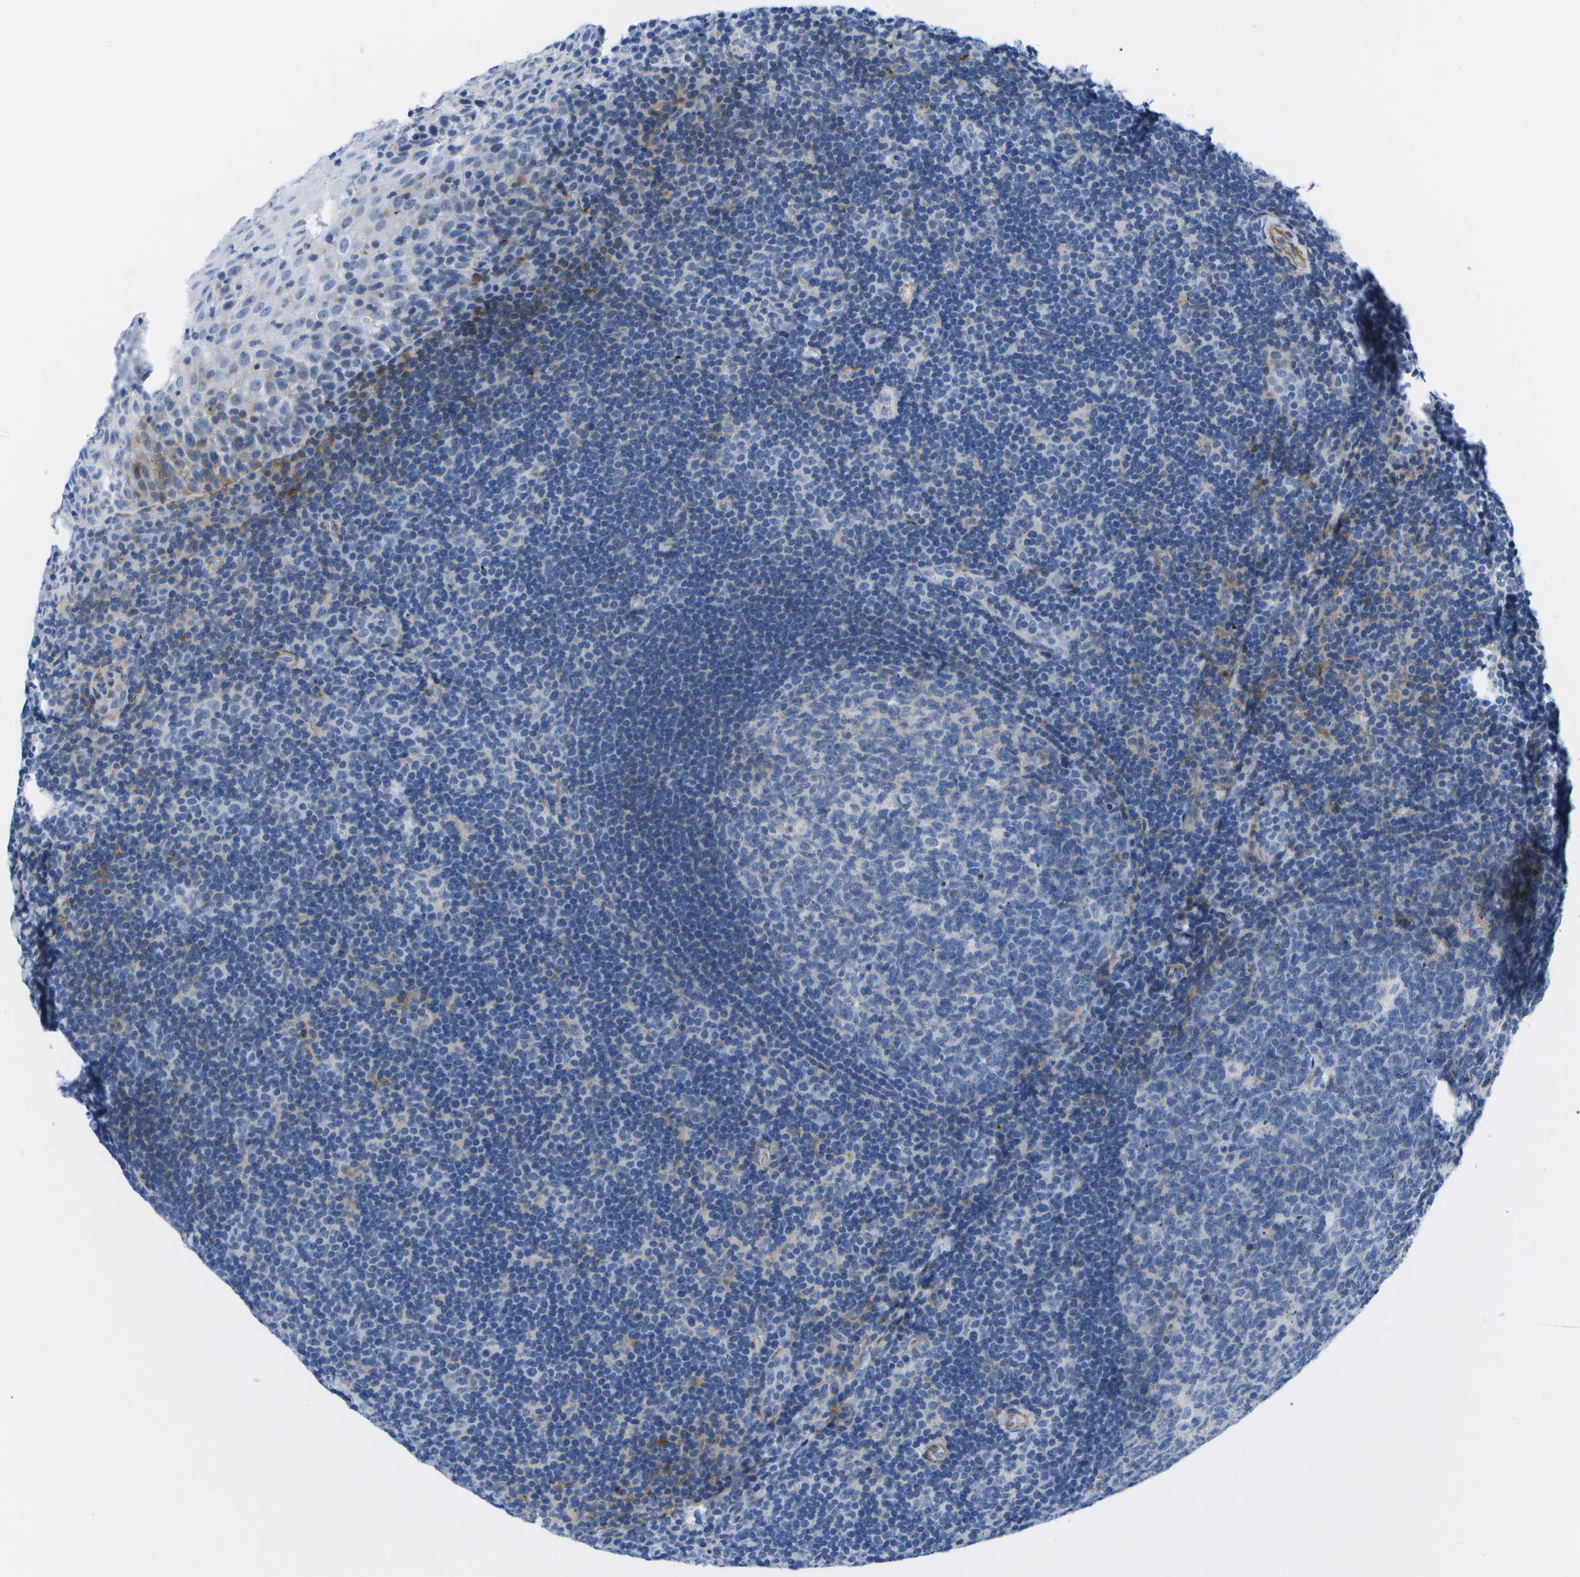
{"staining": {"intensity": "weak", "quantity": "<25%", "location": "cytoplasmic/membranous"}, "tissue": "tonsil", "cell_type": "Germinal center cells", "image_type": "normal", "snomed": [{"axis": "morphology", "description": "Normal tissue, NOS"}, {"axis": "topography", "description": "Tonsil"}], "caption": "This is an IHC image of unremarkable human tonsil. There is no expression in germinal center cells.", "gene": "ADGRG6", "patient": {"sex": "male", "age": 37}}